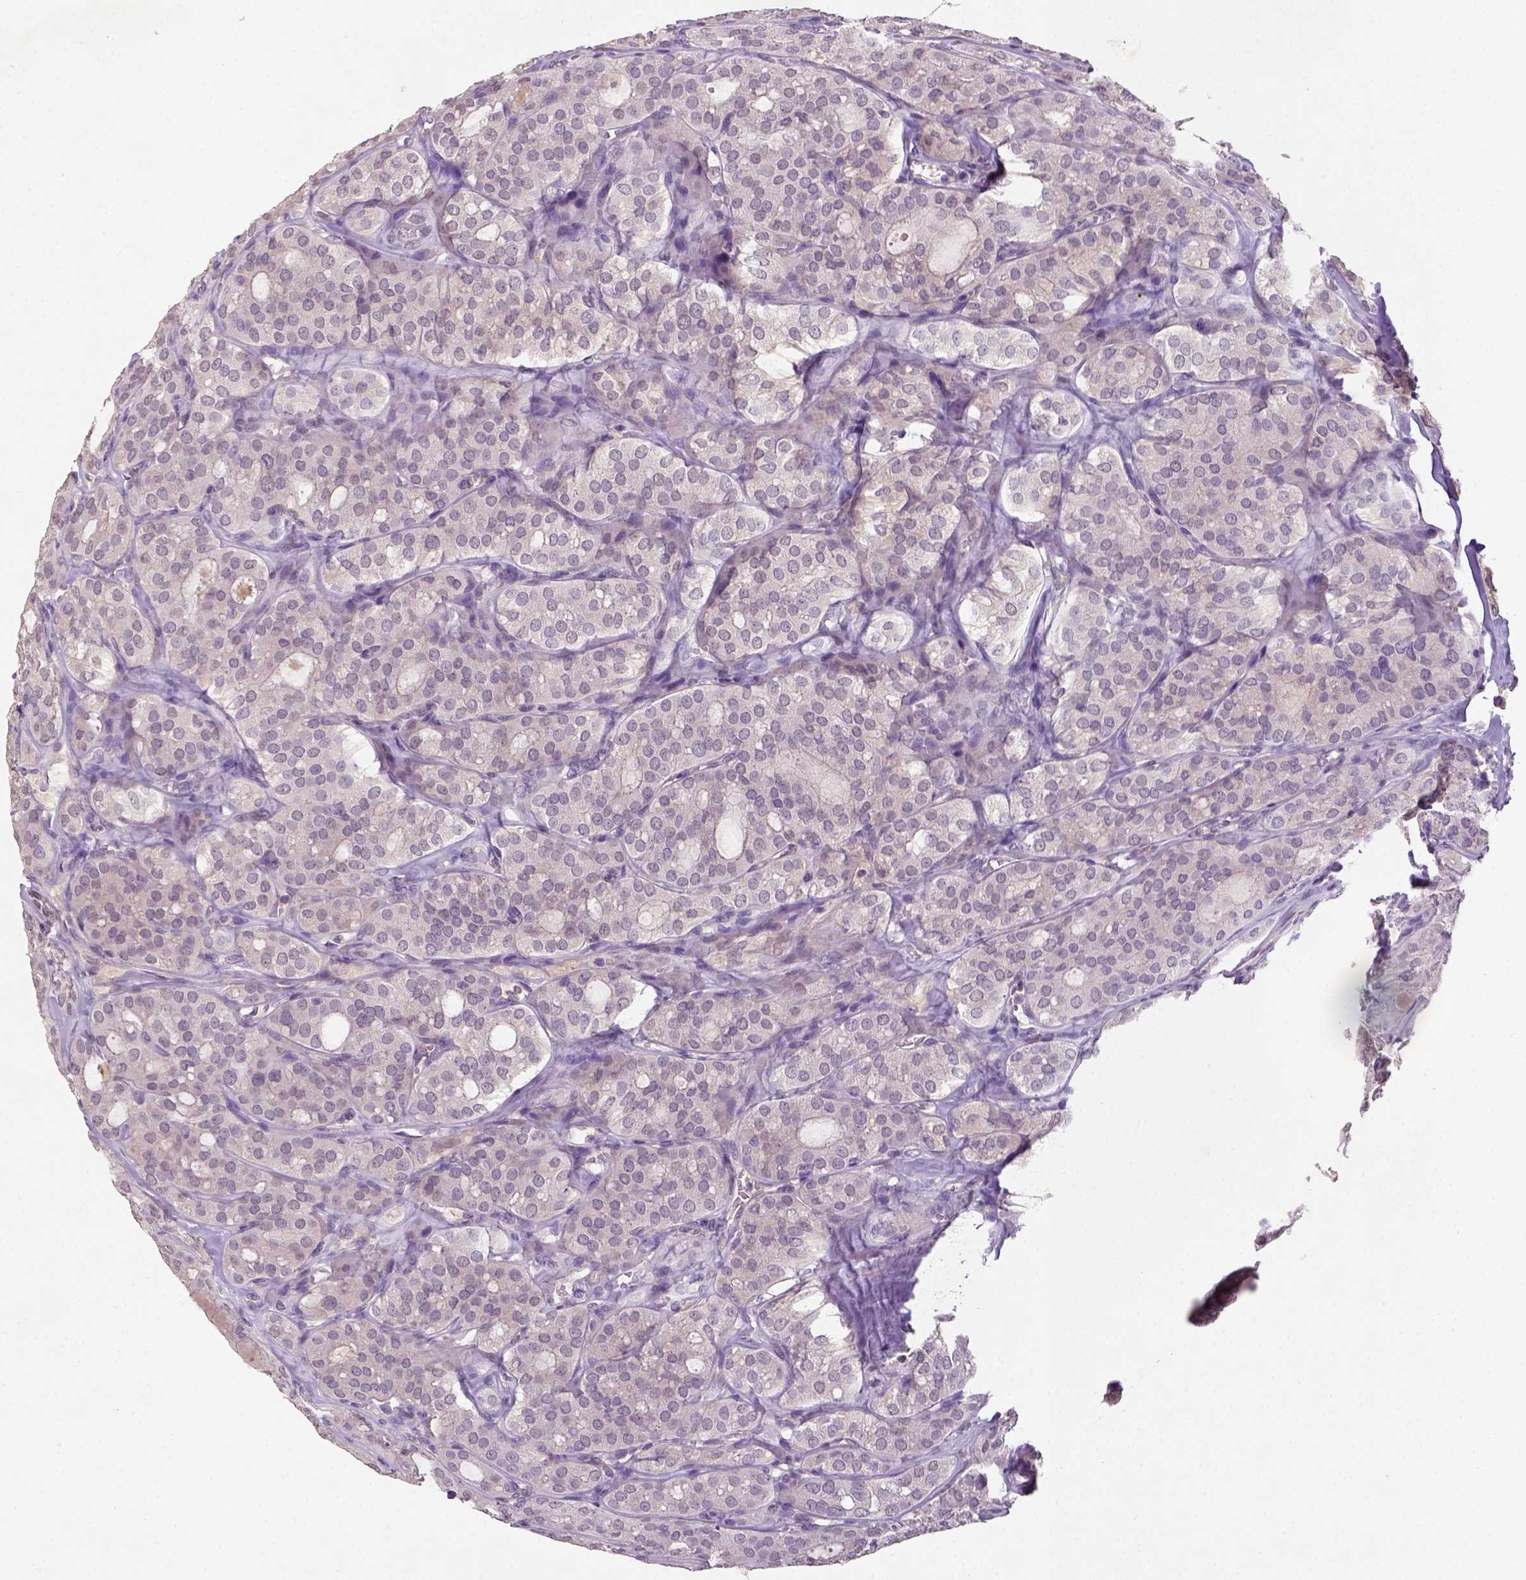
{"staining": {"intensity": "negative", "quantity": "none", "location": "none"}, "tissue": "thyroid cancer", "cell_type": "Tumor cells", "image_type": "cancer", "snomed": [{"axis": "morphology", "description": "Follicular adenoma carcinoma, NOS"}, {"axis": "topography", "description": "Thyroid gland"}], "caption": "Tumor cells show no significant protein expression in follicular adenoma carcinoma (thyroid). Brightfield microscopy of immunohistochemistry stained with DAB (3,3'-diaminobenzidine) (brown) and hematoxylin (blue), captured at high magnification.", "gene": "NLGN2", "patient": {"sex": "male", "age": 75}}